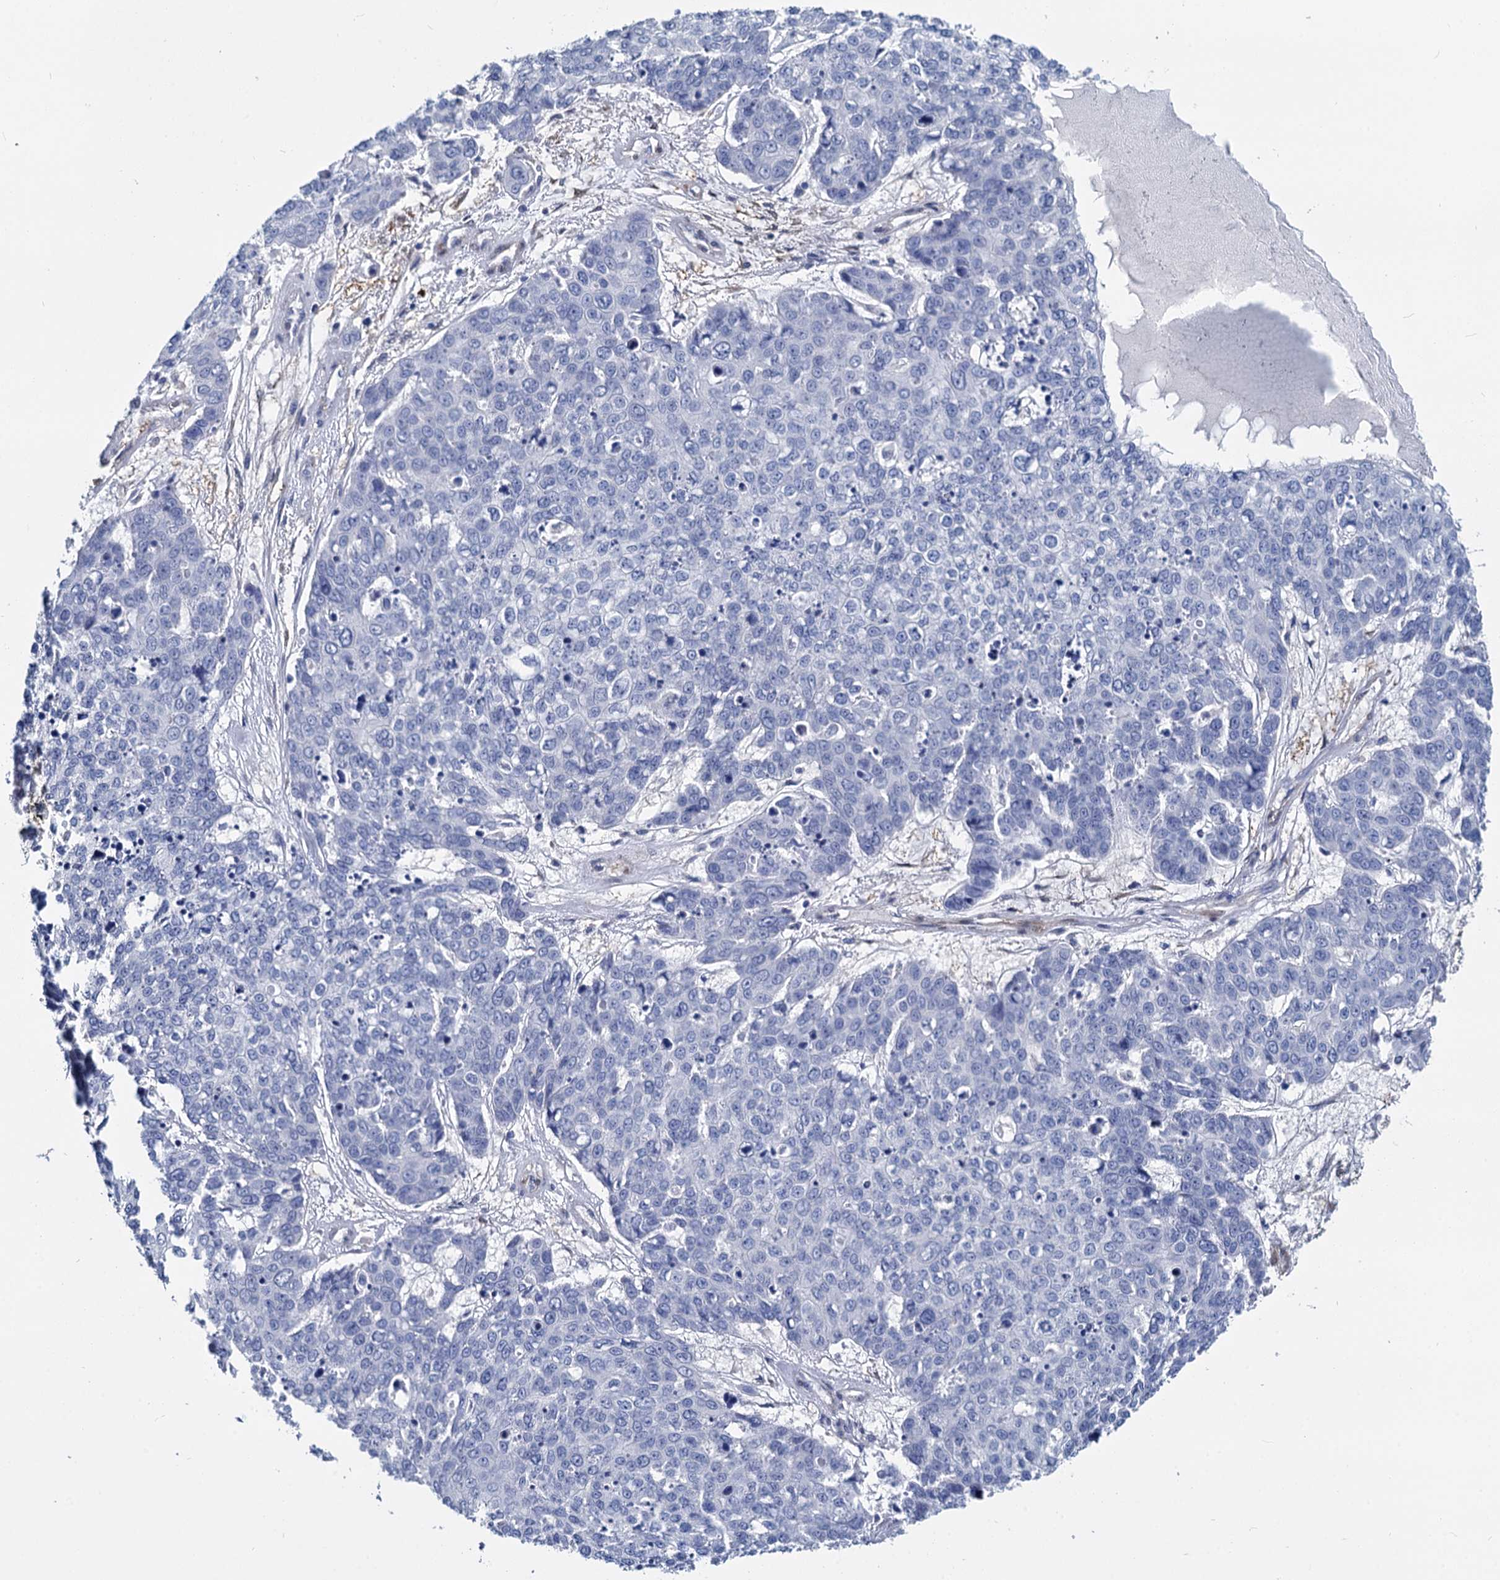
{"staining": {"intensity": "negative", "quantity": "none", "location": "none"}, "tissue": "skin cancer", "cell_type": "Tumor cells", "image_type": "cancer", "snomed": [{"axis": "morphology", "description": "Squamous cell carcinoma, NOS"}, {"axis": "topography", "description": "Skin"}], "caption": "Immunohistochemistry of skin cancer exhibits no positivity in tumor cells.", "gene": "GSTM3", "patient": {"sex": "male", "age": 71}}